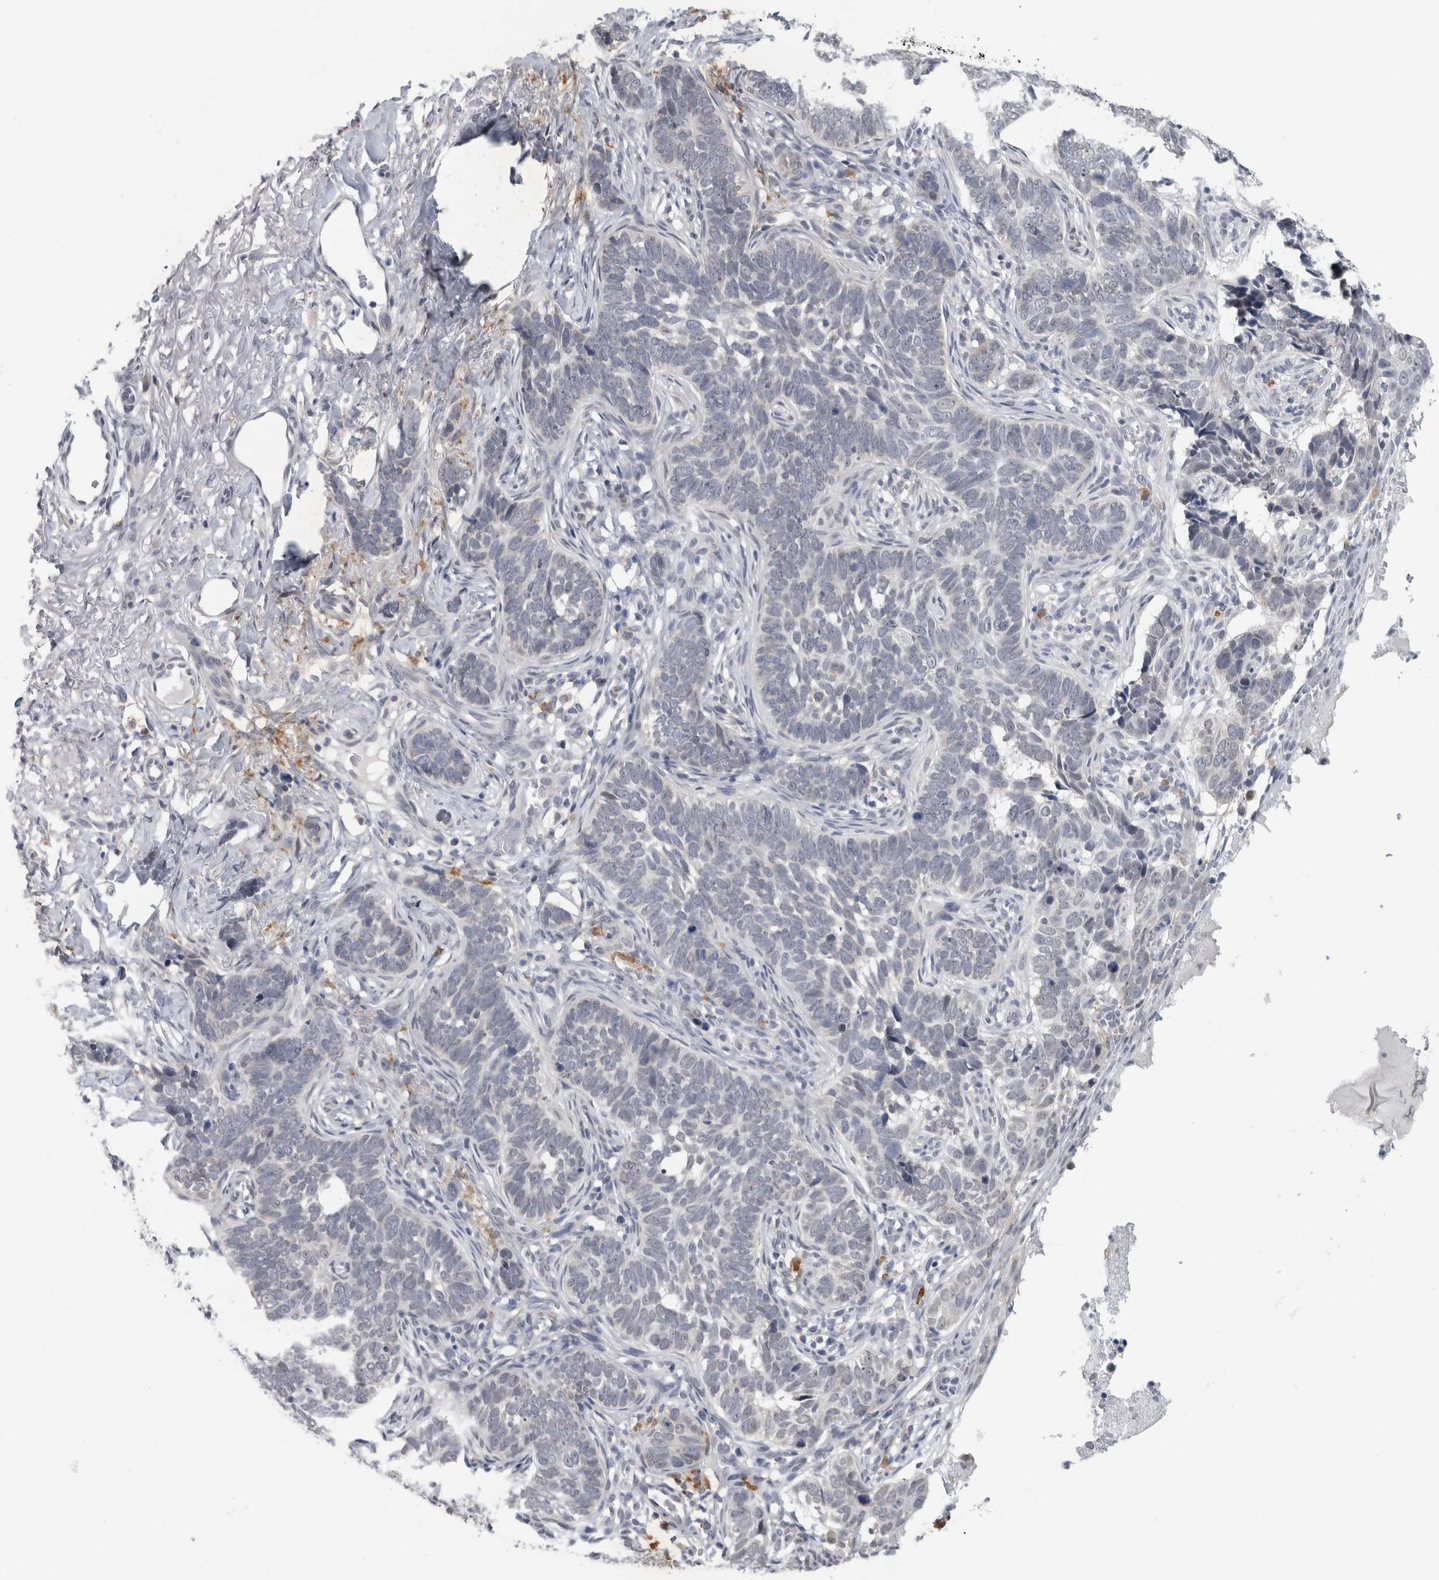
{"staining": {"intensity": "negative", "quantity": "none", "location": "none"}, "tissue": "skin cancer", "cell_type": "Tumor cells", "image_type": "cancer", "snomed": [{"axis": "morphology", "description": "Normal tissue, NOS"}, {"axis": "morphology", "description": "Basal cell carcinoma"}, {"axis": "topography", "description": "Skin"}], "caption": "IHC image of neoplastic tissue: skin cancer stained with DAB reveals no significant protein staining in tumor cells.", "gene": "TMEM242", "patient": {"sex": "male", "age": 77}}